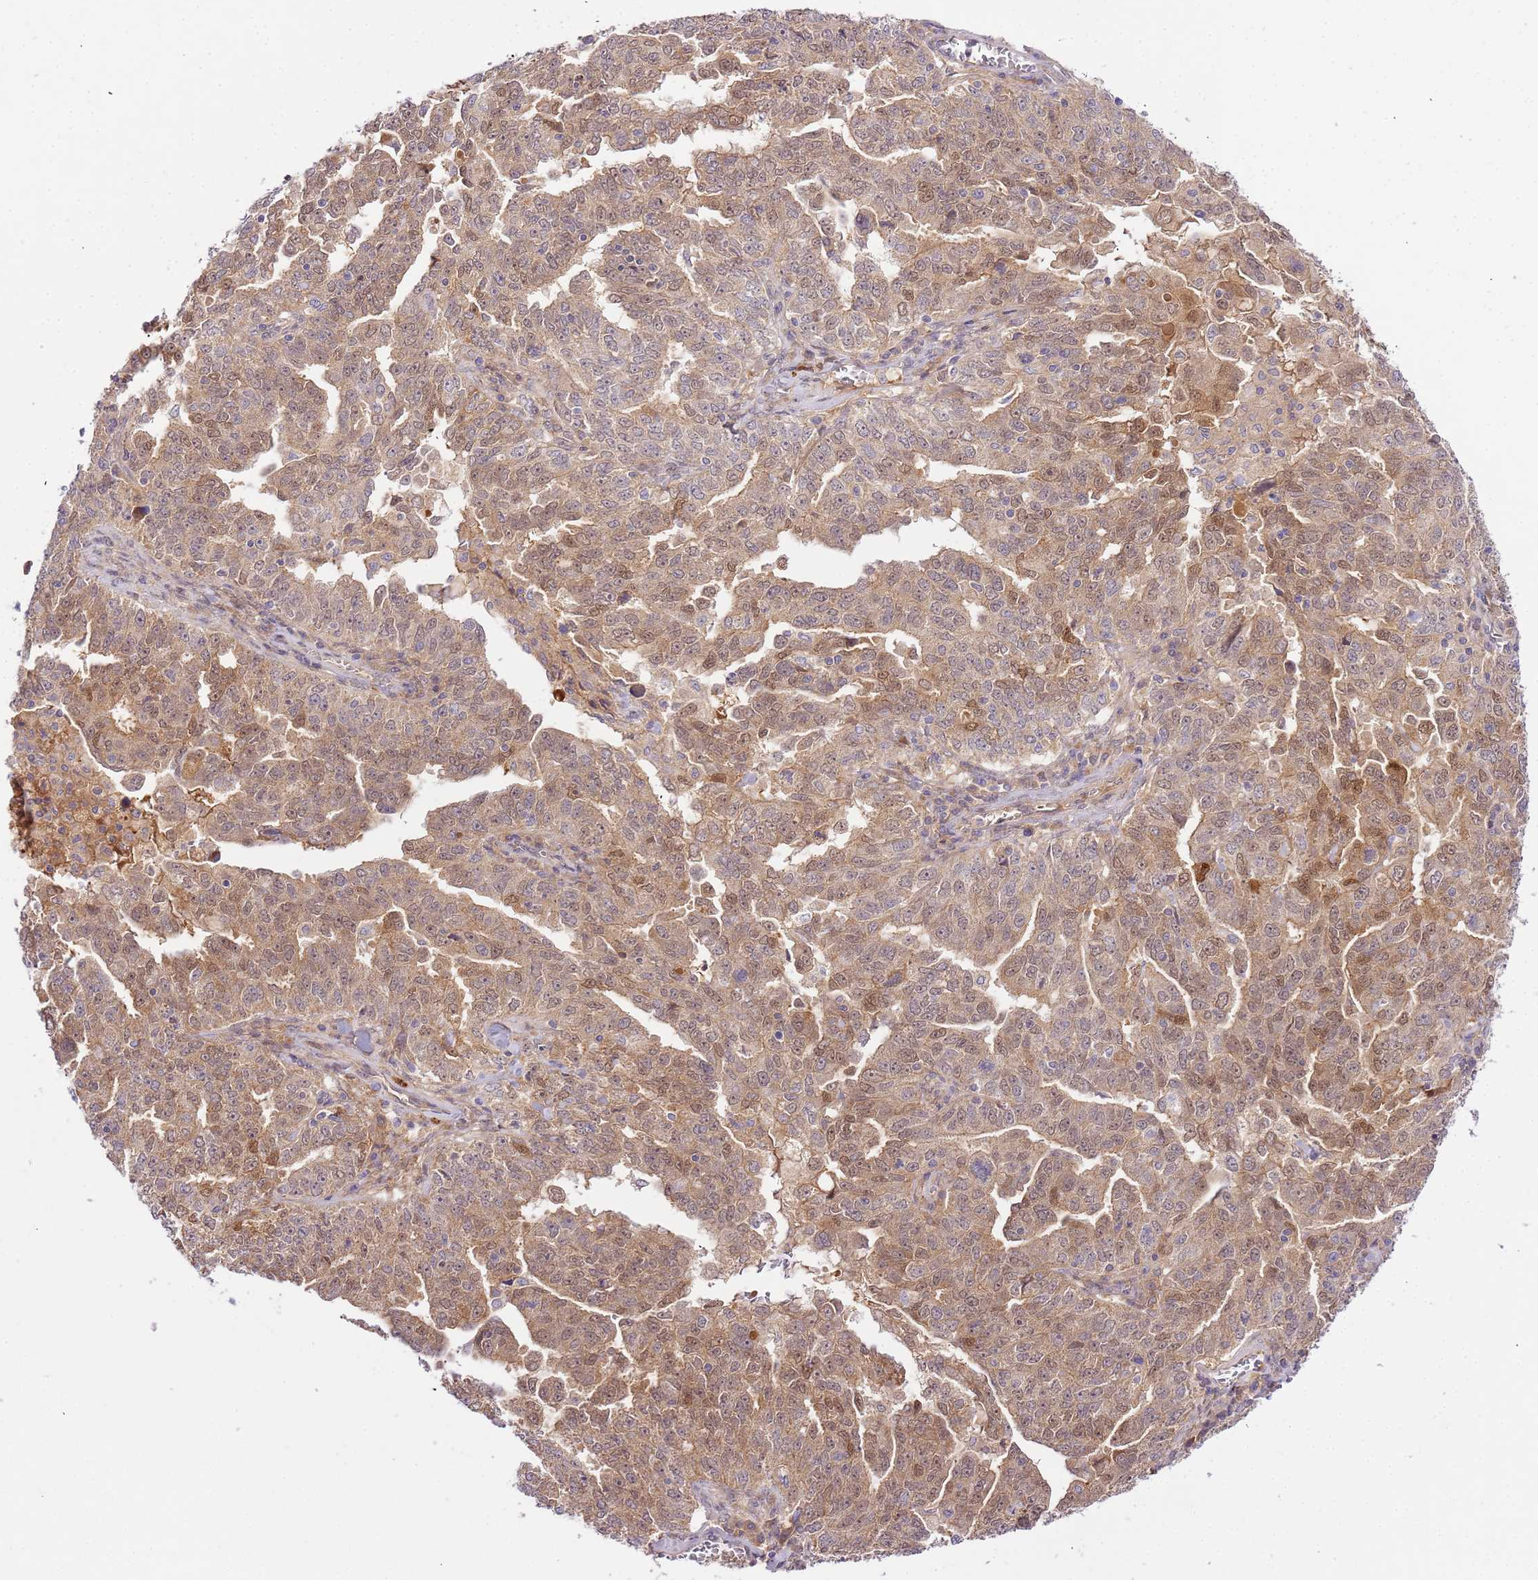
{"staining": {"intensity": "moderate", "quantity": ">75%", "location": "cytoplasmic/membranous,nuclear"}, "tissue": "ovarian cancer", "cell_type": "Tumor cells", "image_type": "cancer", "snomed": [{"axis": "morphology", "description": "Carcinoma, endometroid"}, {"axis": "topography", "description": "Ovary"}], "caption": "An image of ovarian cancer (endometroid carcinoma) stained for a protein shows moderate cytoplasmic/membranous and nuclear brown staining in tumor cells.", "gene": "C8G", "patient": {"sex": "female", "age": 62}}